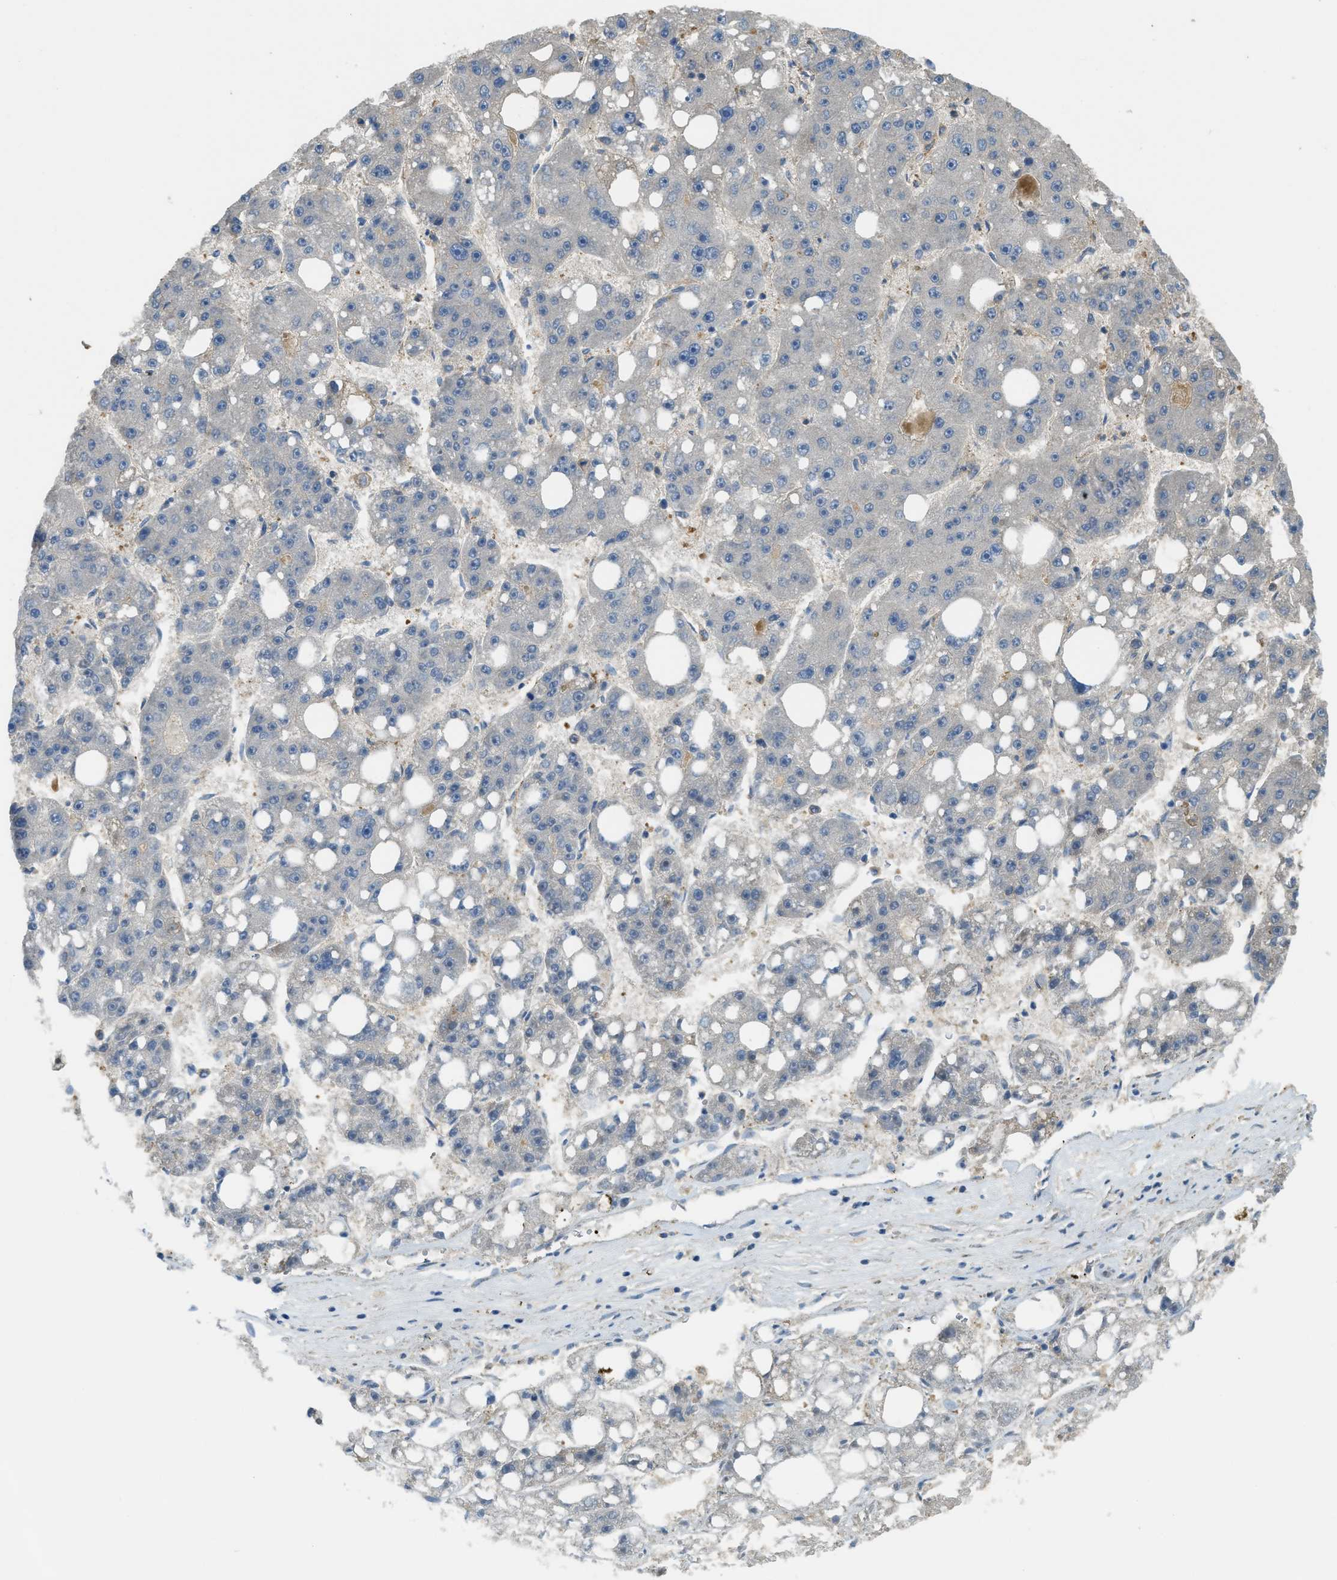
{"staining": {"intensity": "negative", "quantity": "none", "location": "none"}, "tissue": "liver cancer", "cell_type": "Tumor cells", "image_type": "cancer", "snomed": [{"axis": "morphology", "description": "Carcinoma, Hepatocellular, NOS"}, {"axis": "topography", "description": "Liver"}], "caption": "A high-resolution photomicrograph shows immunohistochemistry (IHC) staining of liver cancer (hepatocellular carcinoma), which exhibits no significant expression in tumor cells.", "gene": "BAG4", "patient": {"sex": "female", "age": 61}}